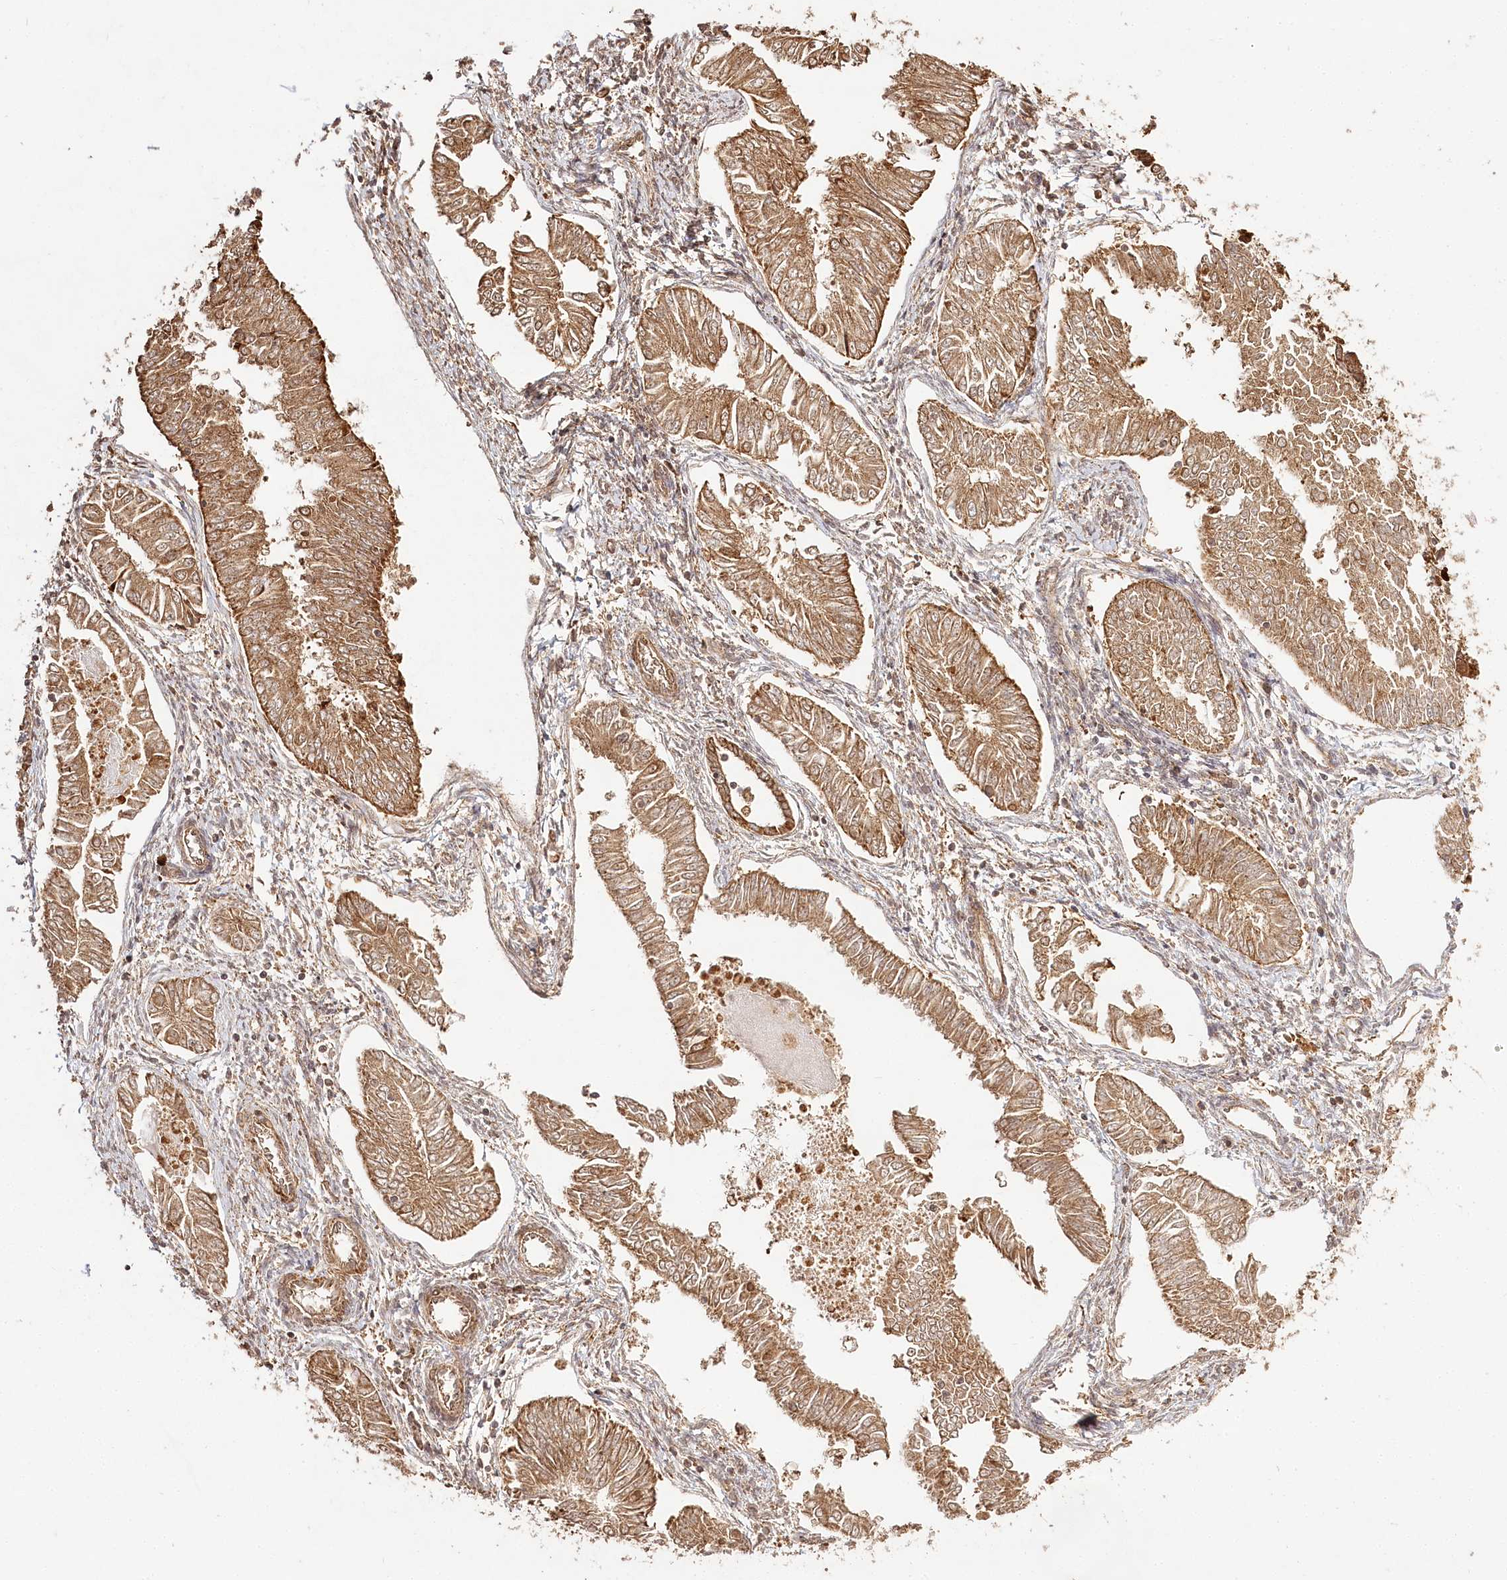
{"staining": {"intensity": "moderate", "quantity": ">75%", "location": "cytoplasmic/membranous"}, "tissue": "endometrial cancer", "cell_type": "Tumor cells", "image_type": "cancer", "snomed": [{"axis": "morphology", "description": "Adenocarcinoma, NOS"}, {"axis": "topography", "description": "Endometrium"}], "caption": "Endometrial adenocarcinoma stained for a protein (brown) exhibits moderate cytoplasmic/membranous positive staining in about >75% of tumor cells.", "gene": "ULK2", "patient": {"sex": "female", "age": 53}}